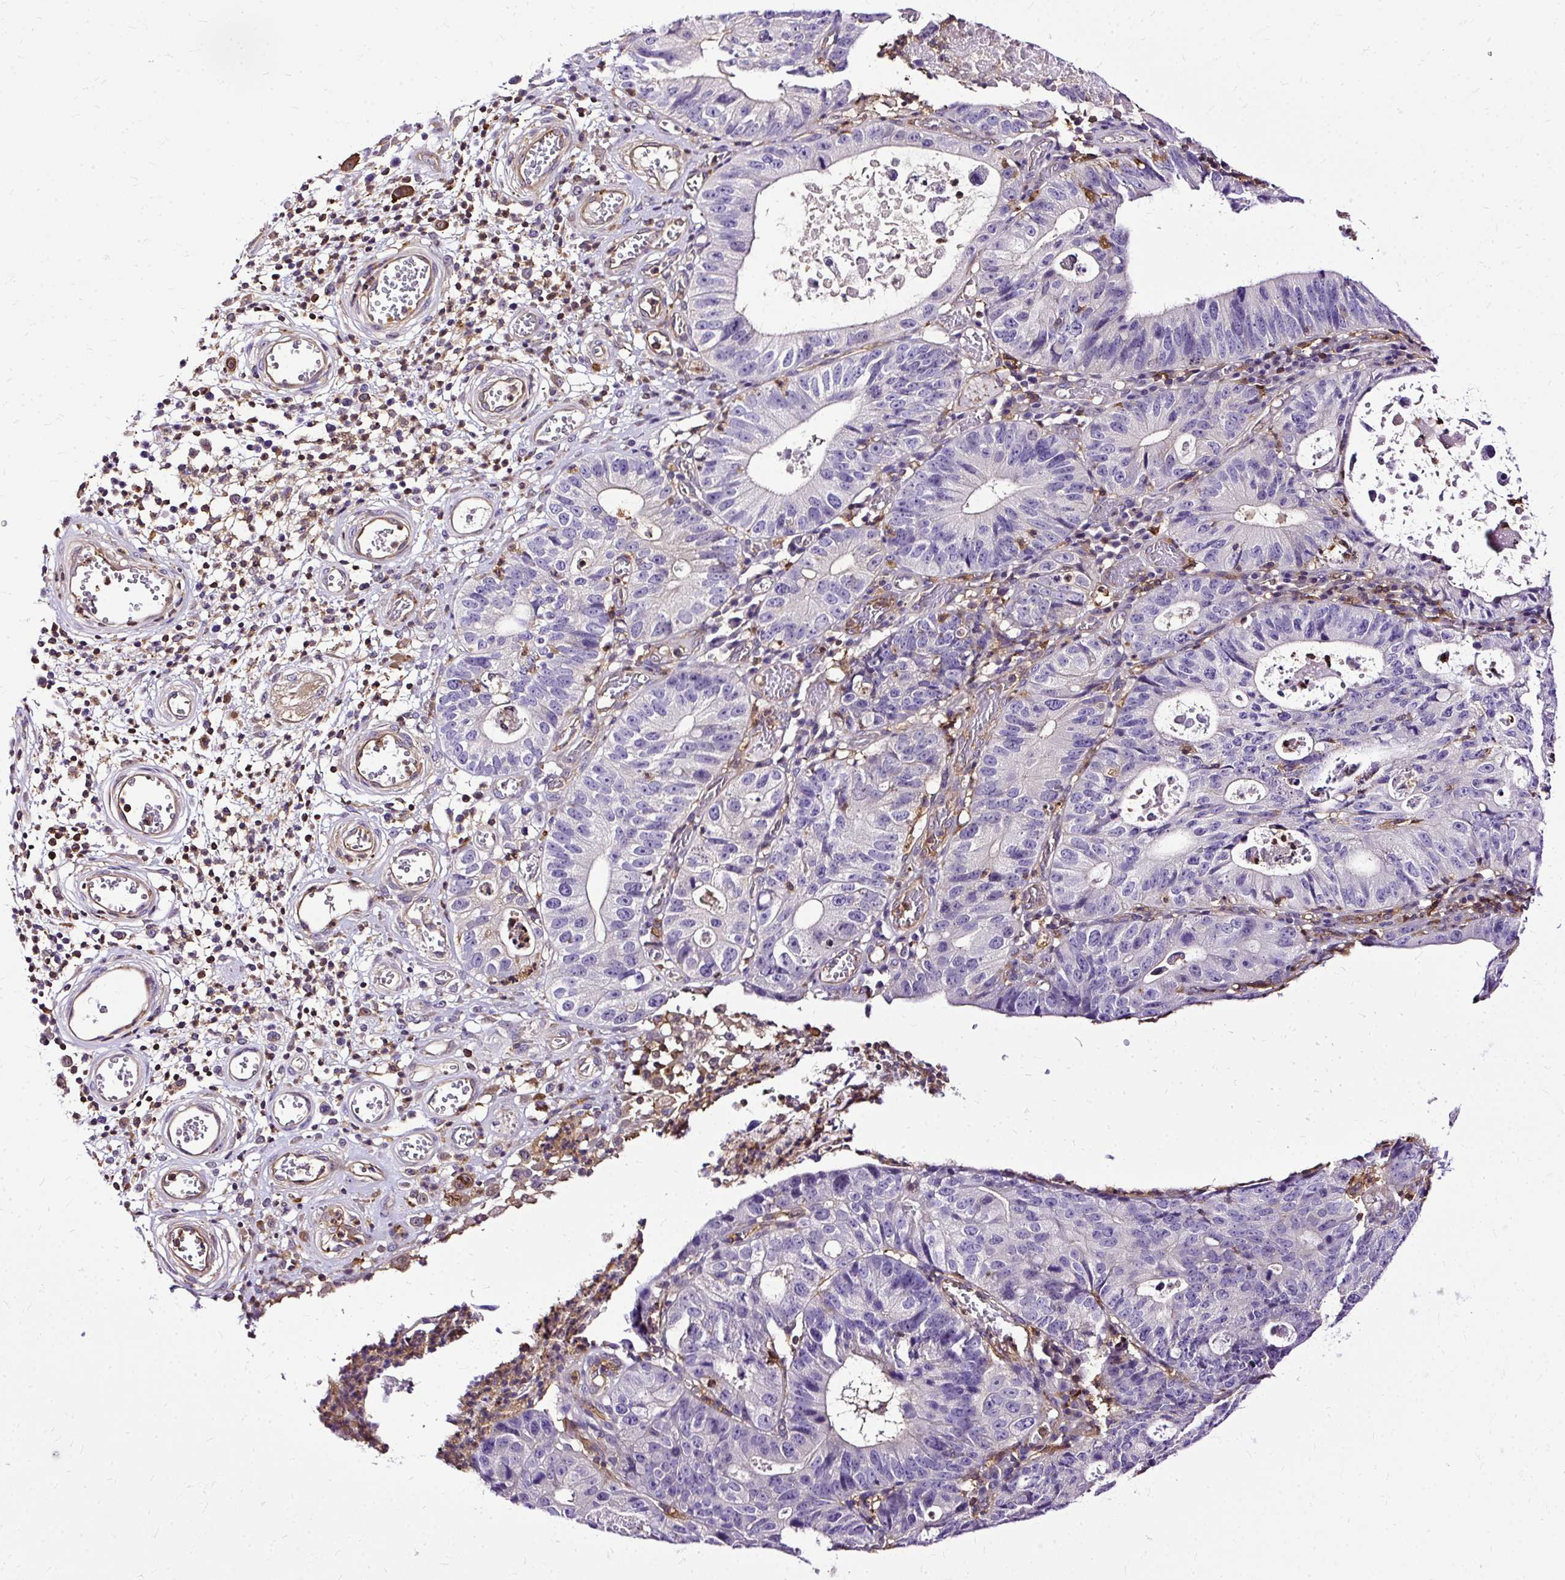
{"staining": {"intensity": "negative", "quantity": "none", "location": "none"}, "tissue": "stomach cancer", "cell_type": "Tumor cells", "image_type": "cancer", "snomed": [{"axis": "morphology", "description": "Adenocarcinoma, NOS"}, {"axis": "topography", "description": "Stomach"}], "caption": "IHC image of neoplastic tissue: stomach cancer stained with DAB (3,3'-diaminobenzidine) displays no significant protein positivity in tumor cells.", "gene": "TWF2", "patient": {"sex": "male", "age": 59}}